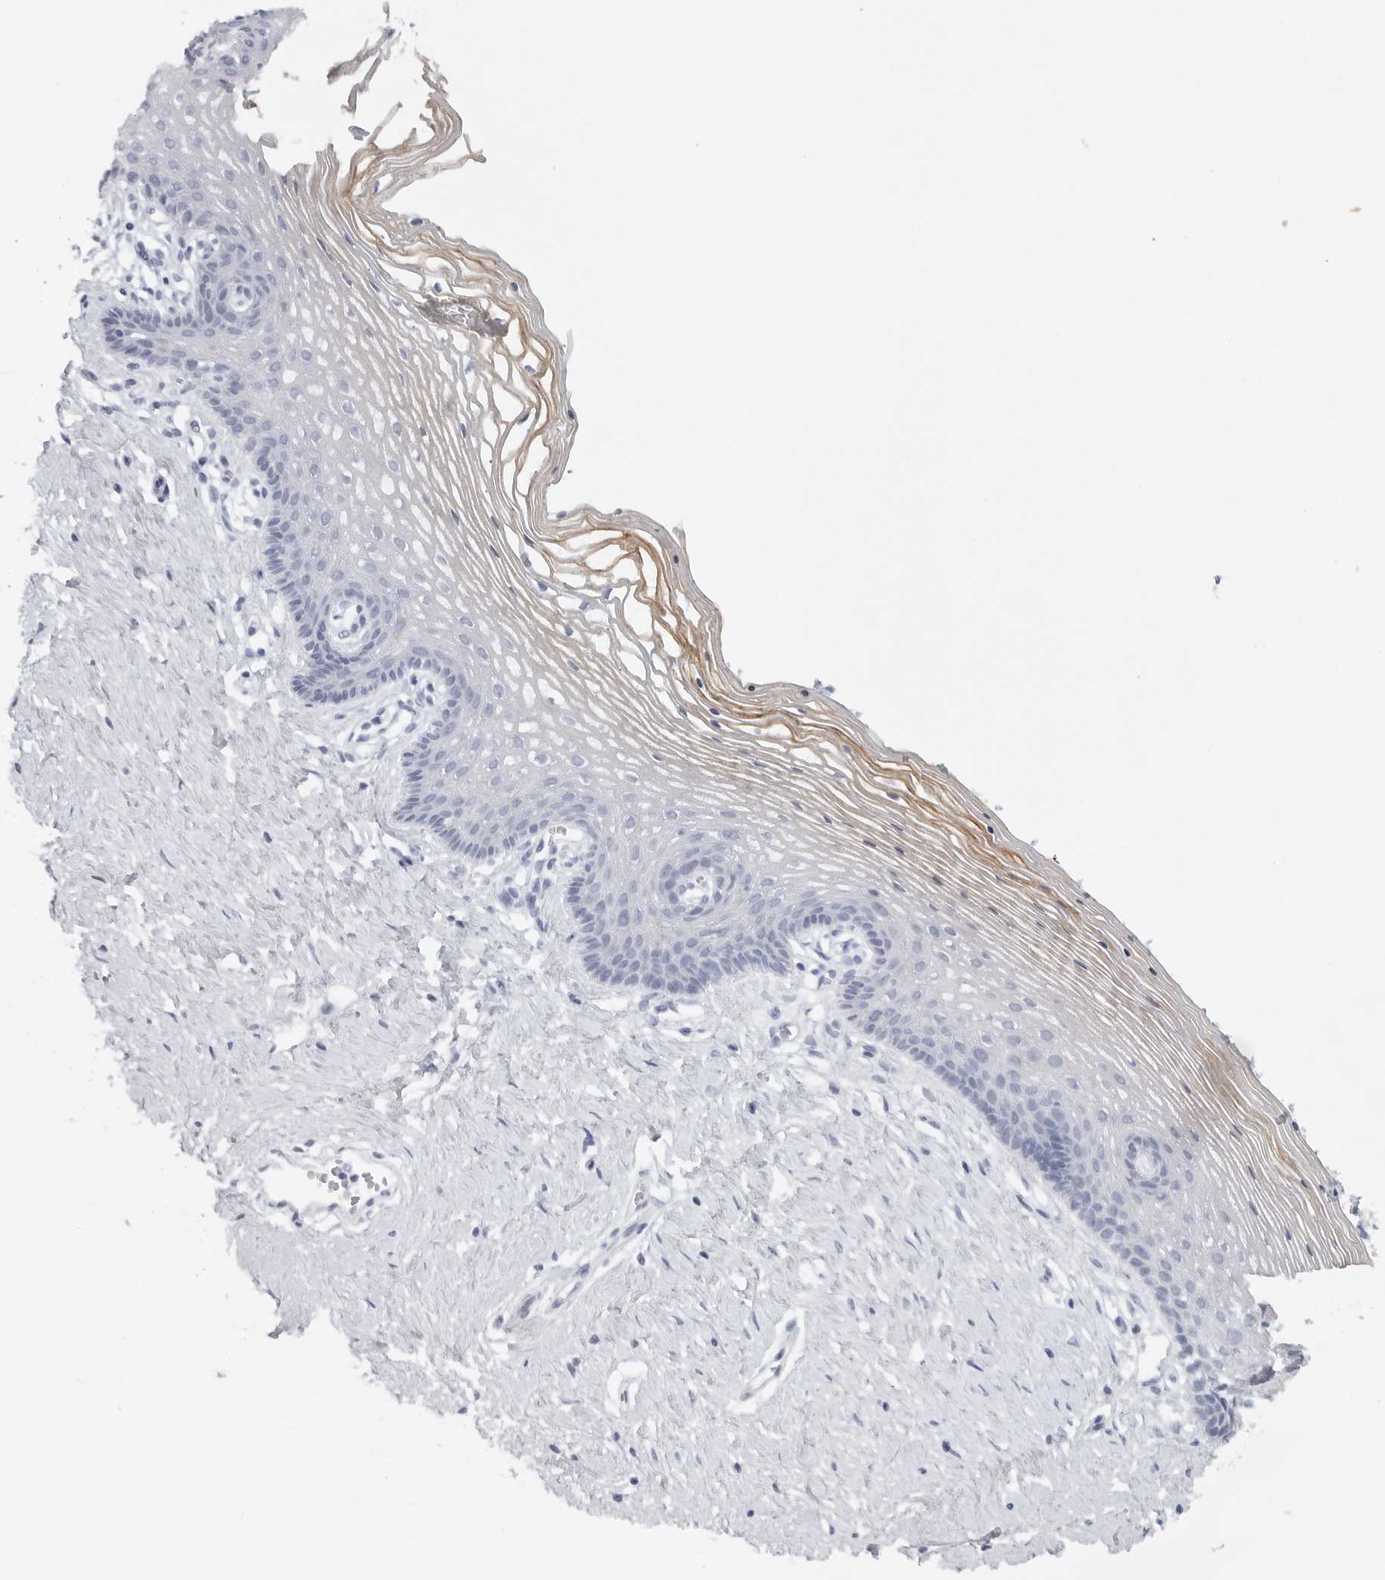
{"staining": {"intensity": "moderate", "quantity": "<25%", "location": "cytoplasmic/membranous"}, "tissue": "vagina", "cell_type": "Squamous epithelial cells", "image_type": "normal", "snomed": [{"axis": "morphology", "description": "Normal tissue, NOS"}, {"axis": "topography", "description": "Vagina"}], "caption": "Immunohistochemical staining of unremarkable human vagina displays moderate cytoplasmic/membranous protein staining in about <25% of squamous epithelial cells.", "gene": "TNR", "patient": {"sex": "female", "age": 32}}